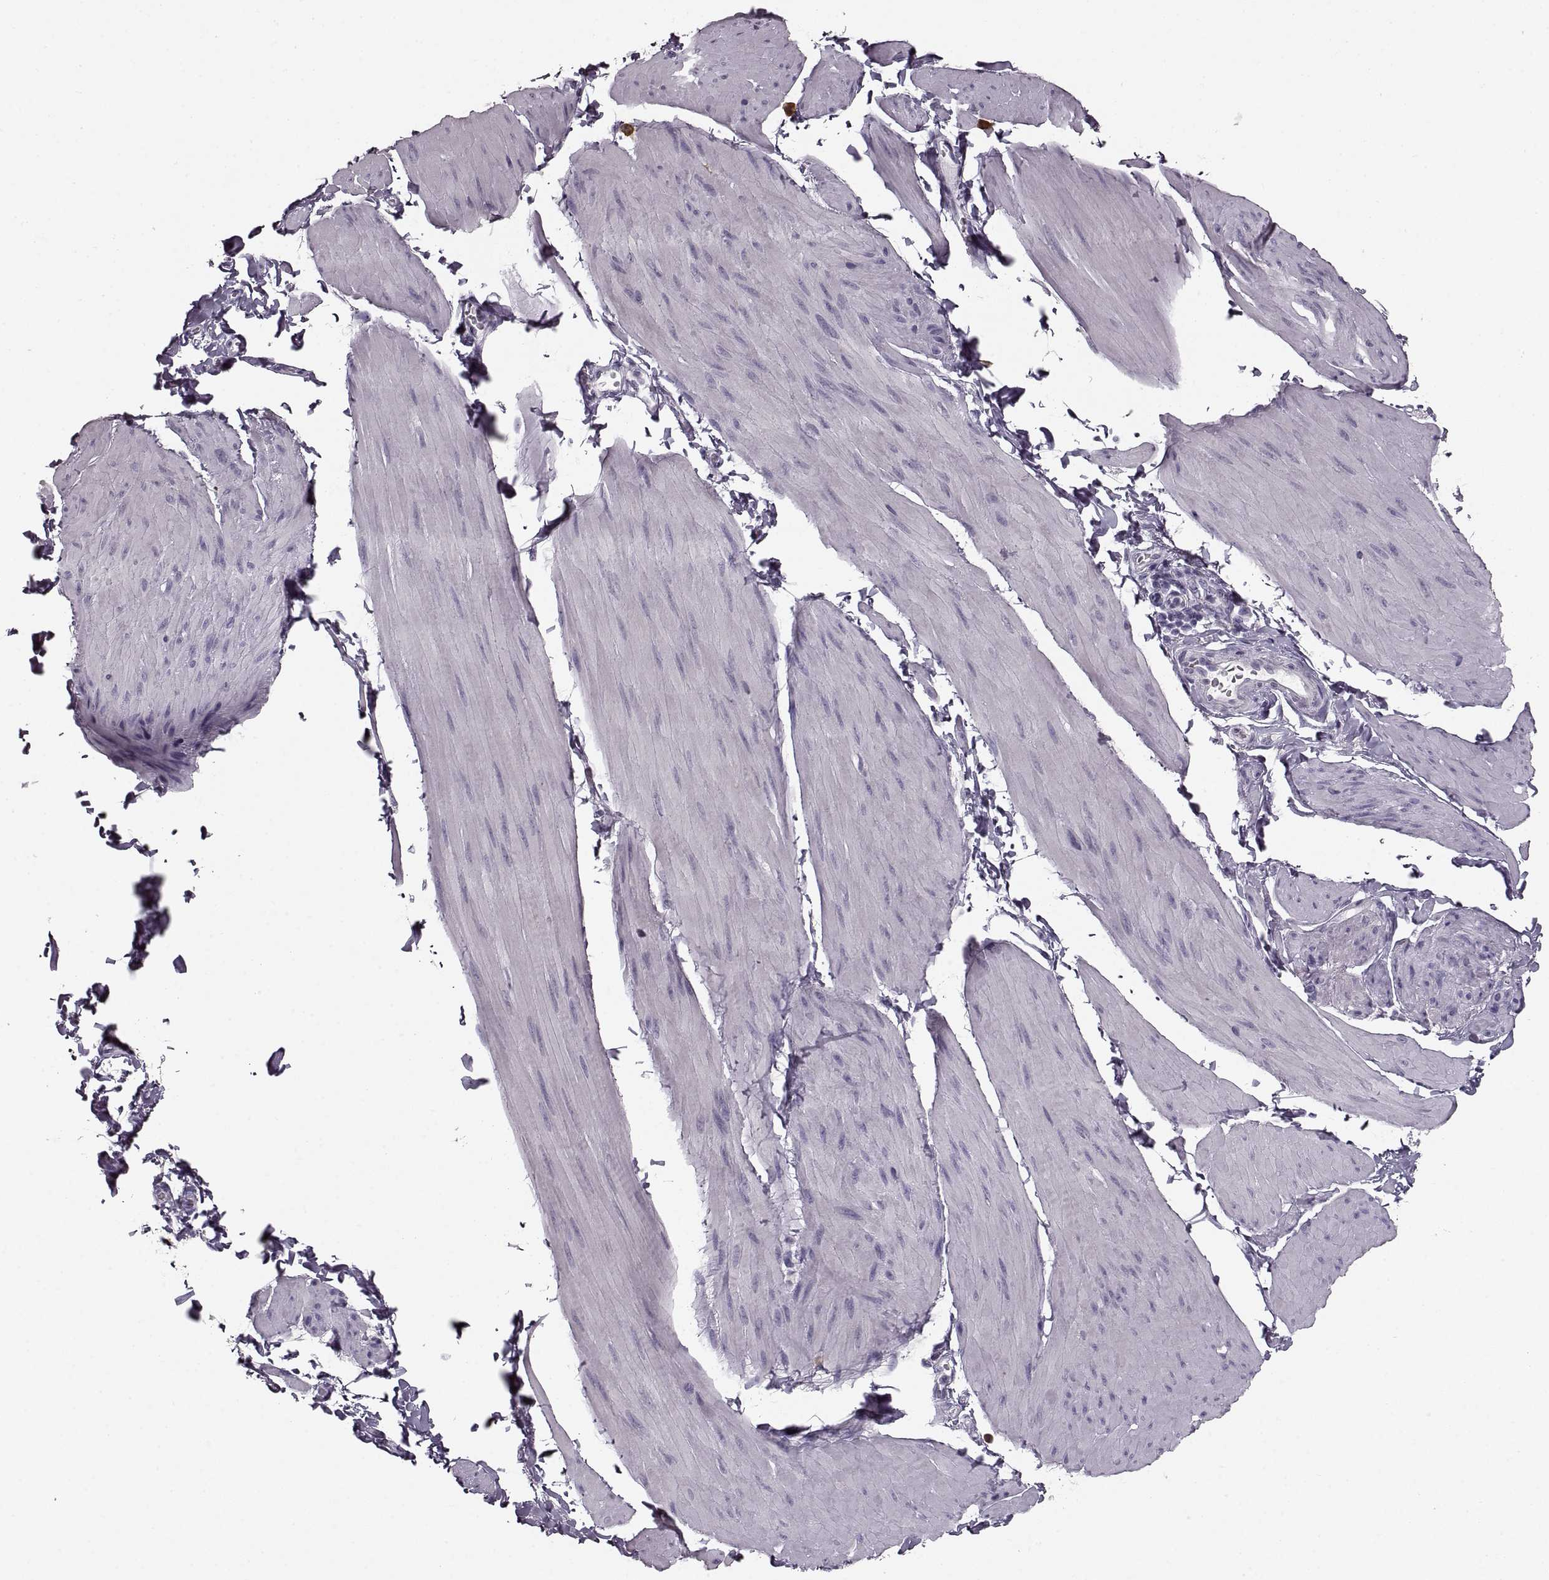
{"staining": {"intensity": "negative", "quantity": "none", "location": "none"}, "tissue": "smooth muscle", "cell_type": "Smooth muscle cells", "image_type": "normal", "snomed": [{"axis": "morphology", "description": "Normal tissue, NOS"}, {"axis": "topography", "description": "Adipose tissue"}, {"axis": "topography", "description": "Smooth muscle"}, {"axis": "topography", "description": "Peripheral nerve tissue"}], "caption": "The histopathology image demonstrates no significant staining in smooth muscle cells of smooth muscle.", "gene": "CNTN1", "patient": {"sex": "male", "age": 83}}